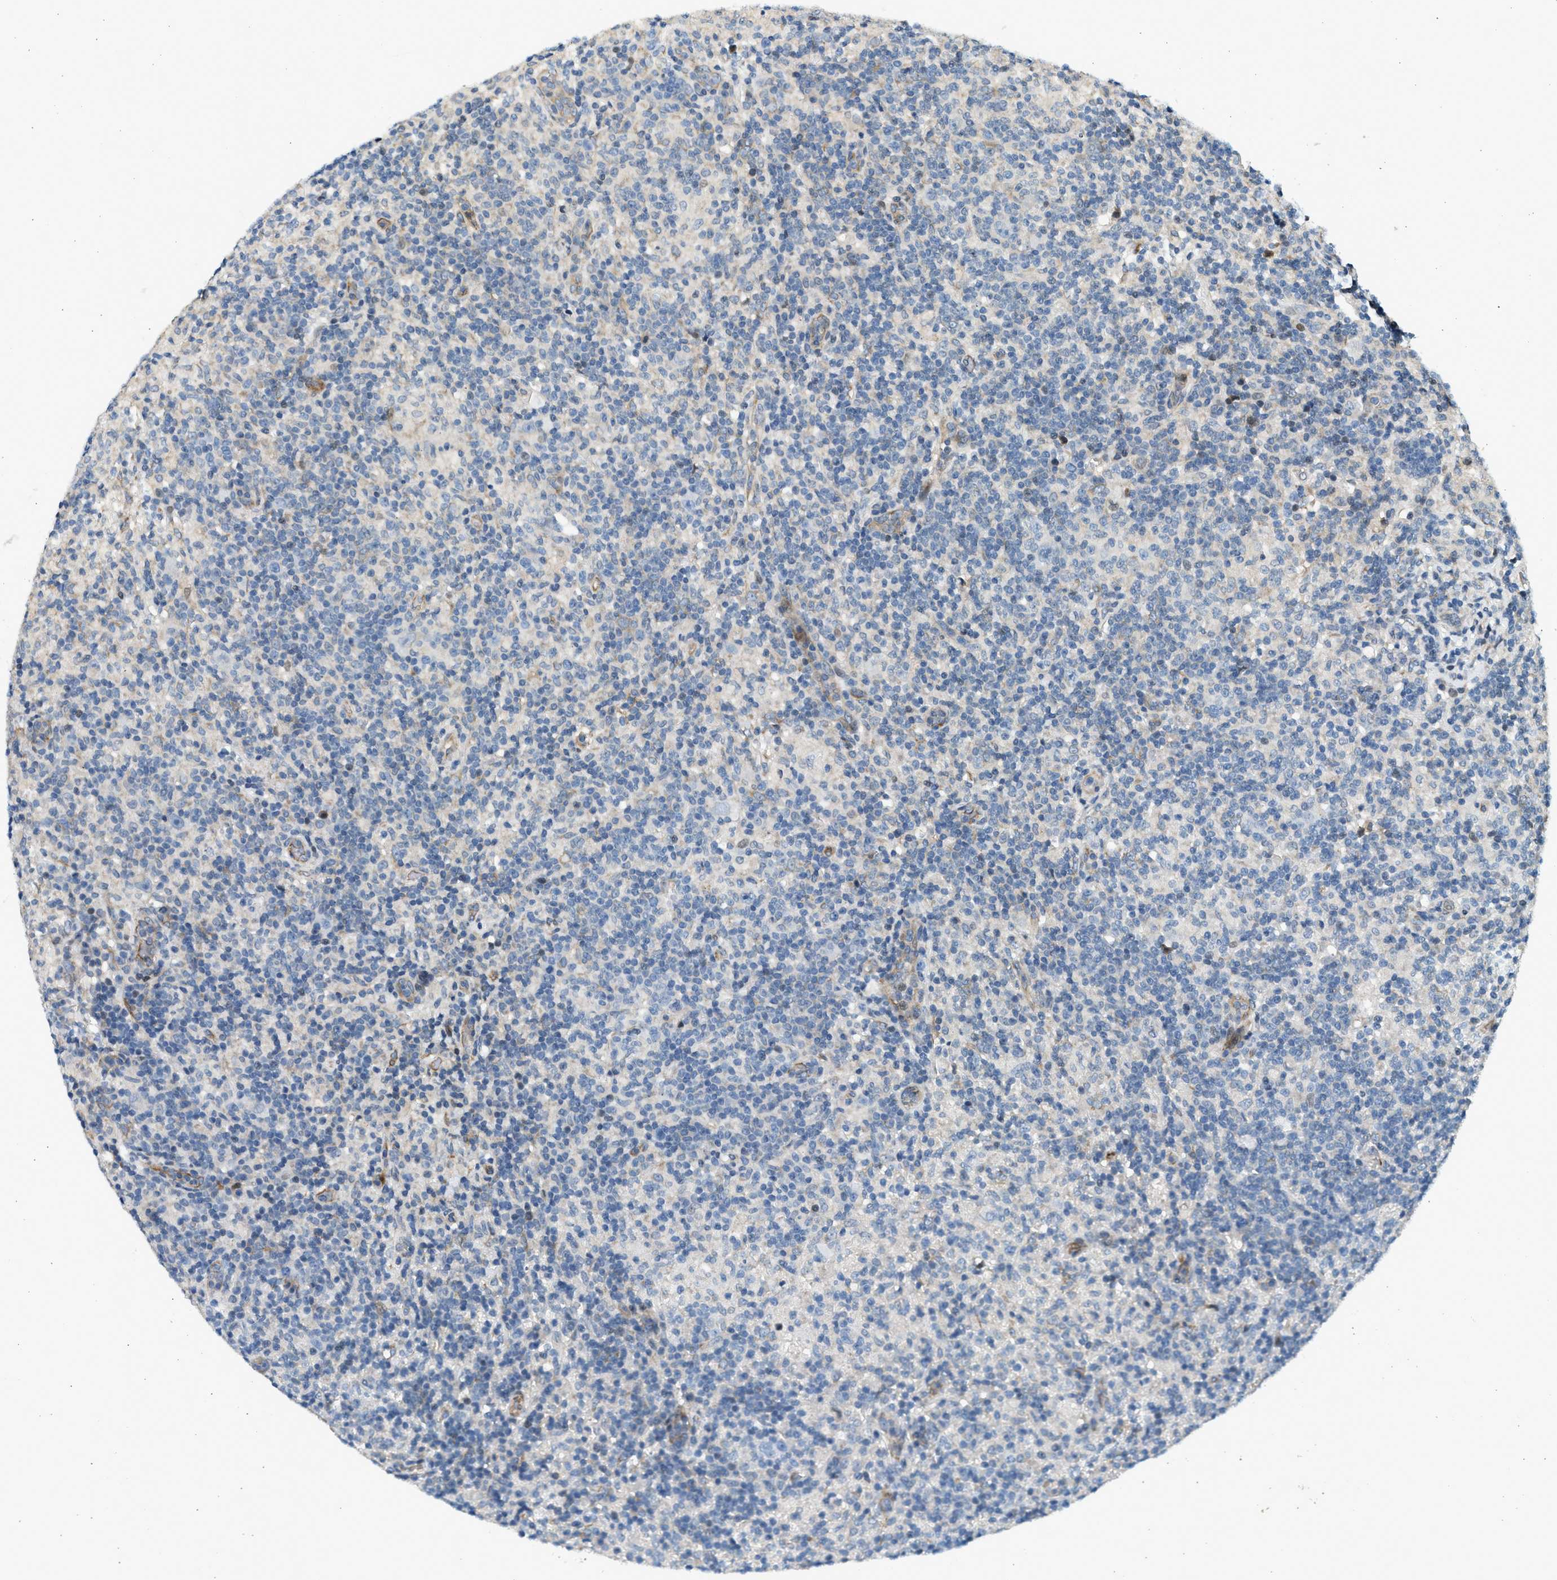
{"staining": {"intensity": "negative", "quantity": "none", "location": "none"}, "tissue": "lymphoma", "cell_type": "Tumor cells", "image_type": "cancer", "snomed": [{"axis": "morphology", "description": "Hodgkin's disease, NOS"}, {"axis": "topography", "description": "Lymph node"}], "caption": "Protein analysis of Hodgkin's disease exhibits no significant staining in tumor cells. The staining is performed using DAB (3,3'-diaminobenzidine) brown chromogen with nuclei counter-stained in using hematoxylin.", "gene": "NRSN2", "patient": {"sex": "male", "age": 70}}